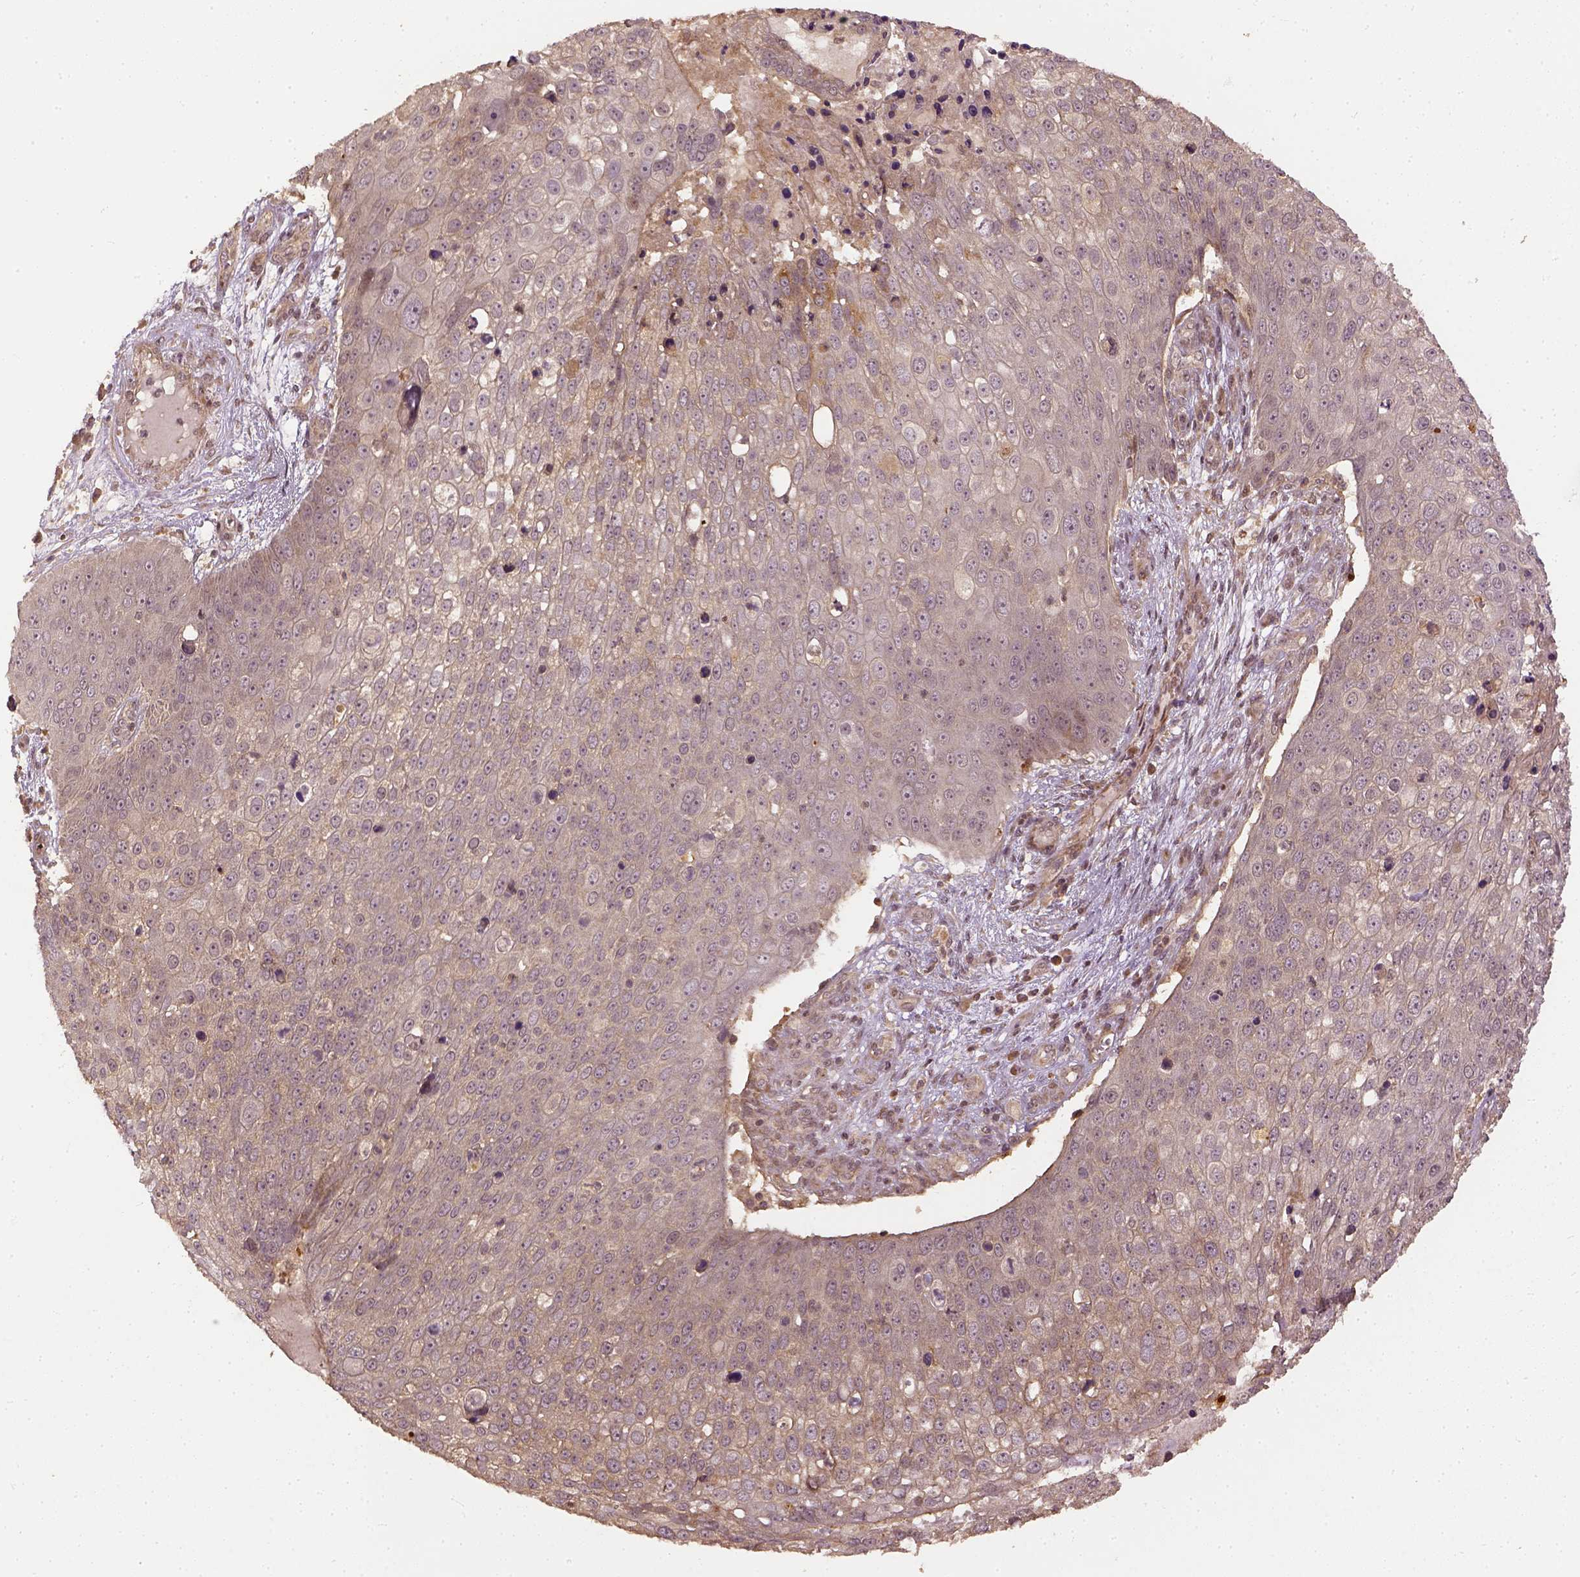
{"staining": {"intensity": "negative", "quantity": "none", "location": "none"}, "tissue": "skin cancer", "cell_type": "Tumor cells", "image_type": "cancer", "snomed": [{"axis": "morphology", "description": "Squamous cell carcinoma, NOS"}, {"axis": "topography", "description": "Skin"}], "caption": "Immunohistochemistry (IHC) photomicrograph of human squamous cell carcinoma (skin) stained for a protein (brown), which displays no expression in tumor cells.", "gene": "VEGFA", "patient": {"sex": "male", "age": 71}}